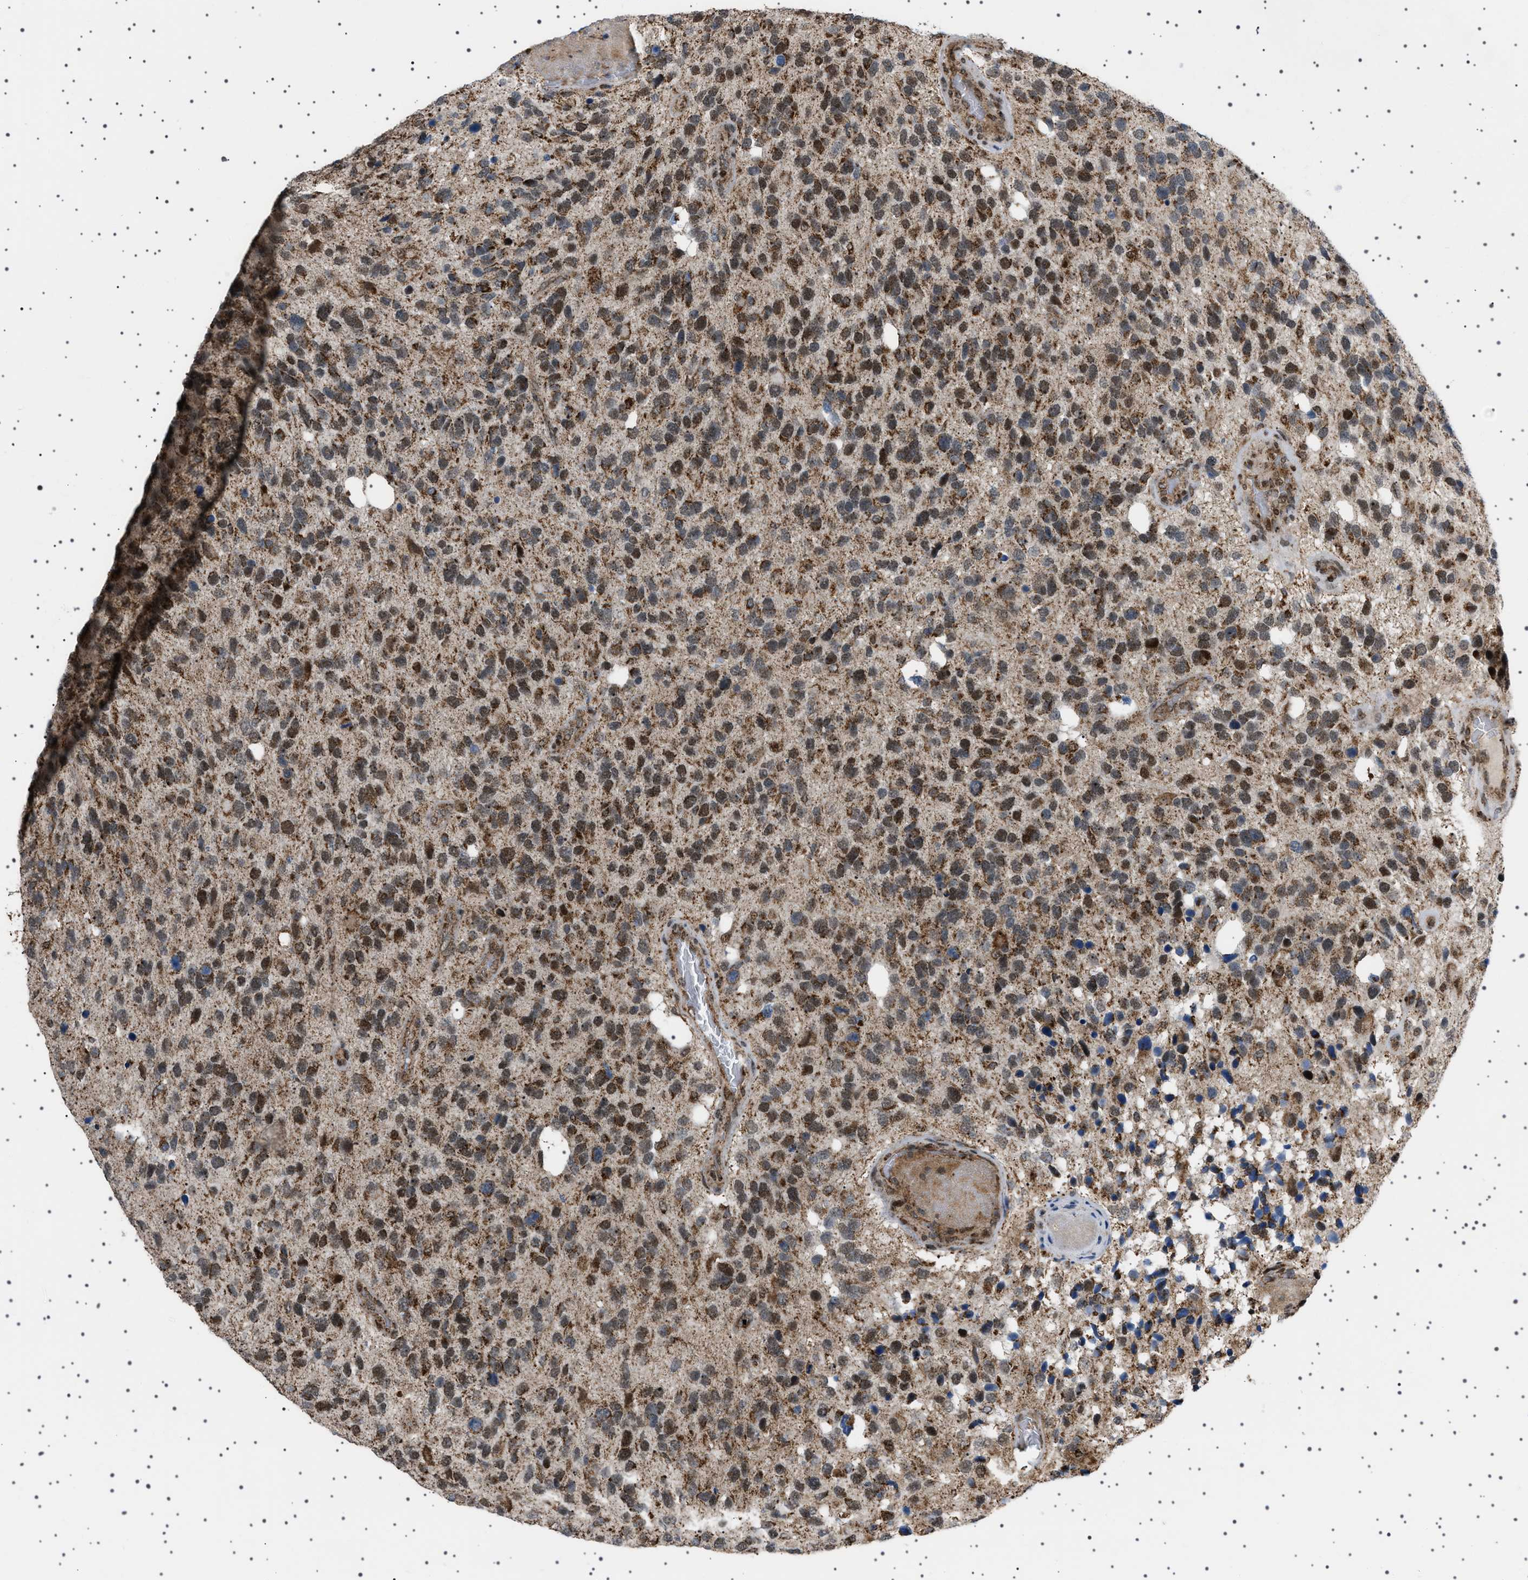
{"staining": {"intensity": "strong", "quantity": "25%-75%", "location": "cytoplasmic/membranous,nuclear"}, "tissue": "glioma", "cell_type": "Tumor cells", "image_type": "cancer", "snomed": [{"axis": "morphology", "description": "Glioma, malignant, High grade"}, {"axis": "topography", "description": "Brain"}], "caption": "Glioma stained with a protein marker reveals strong staining in tumor cells.", "gene": "MELK", "patient": {"sex": "female", "age": 58}}